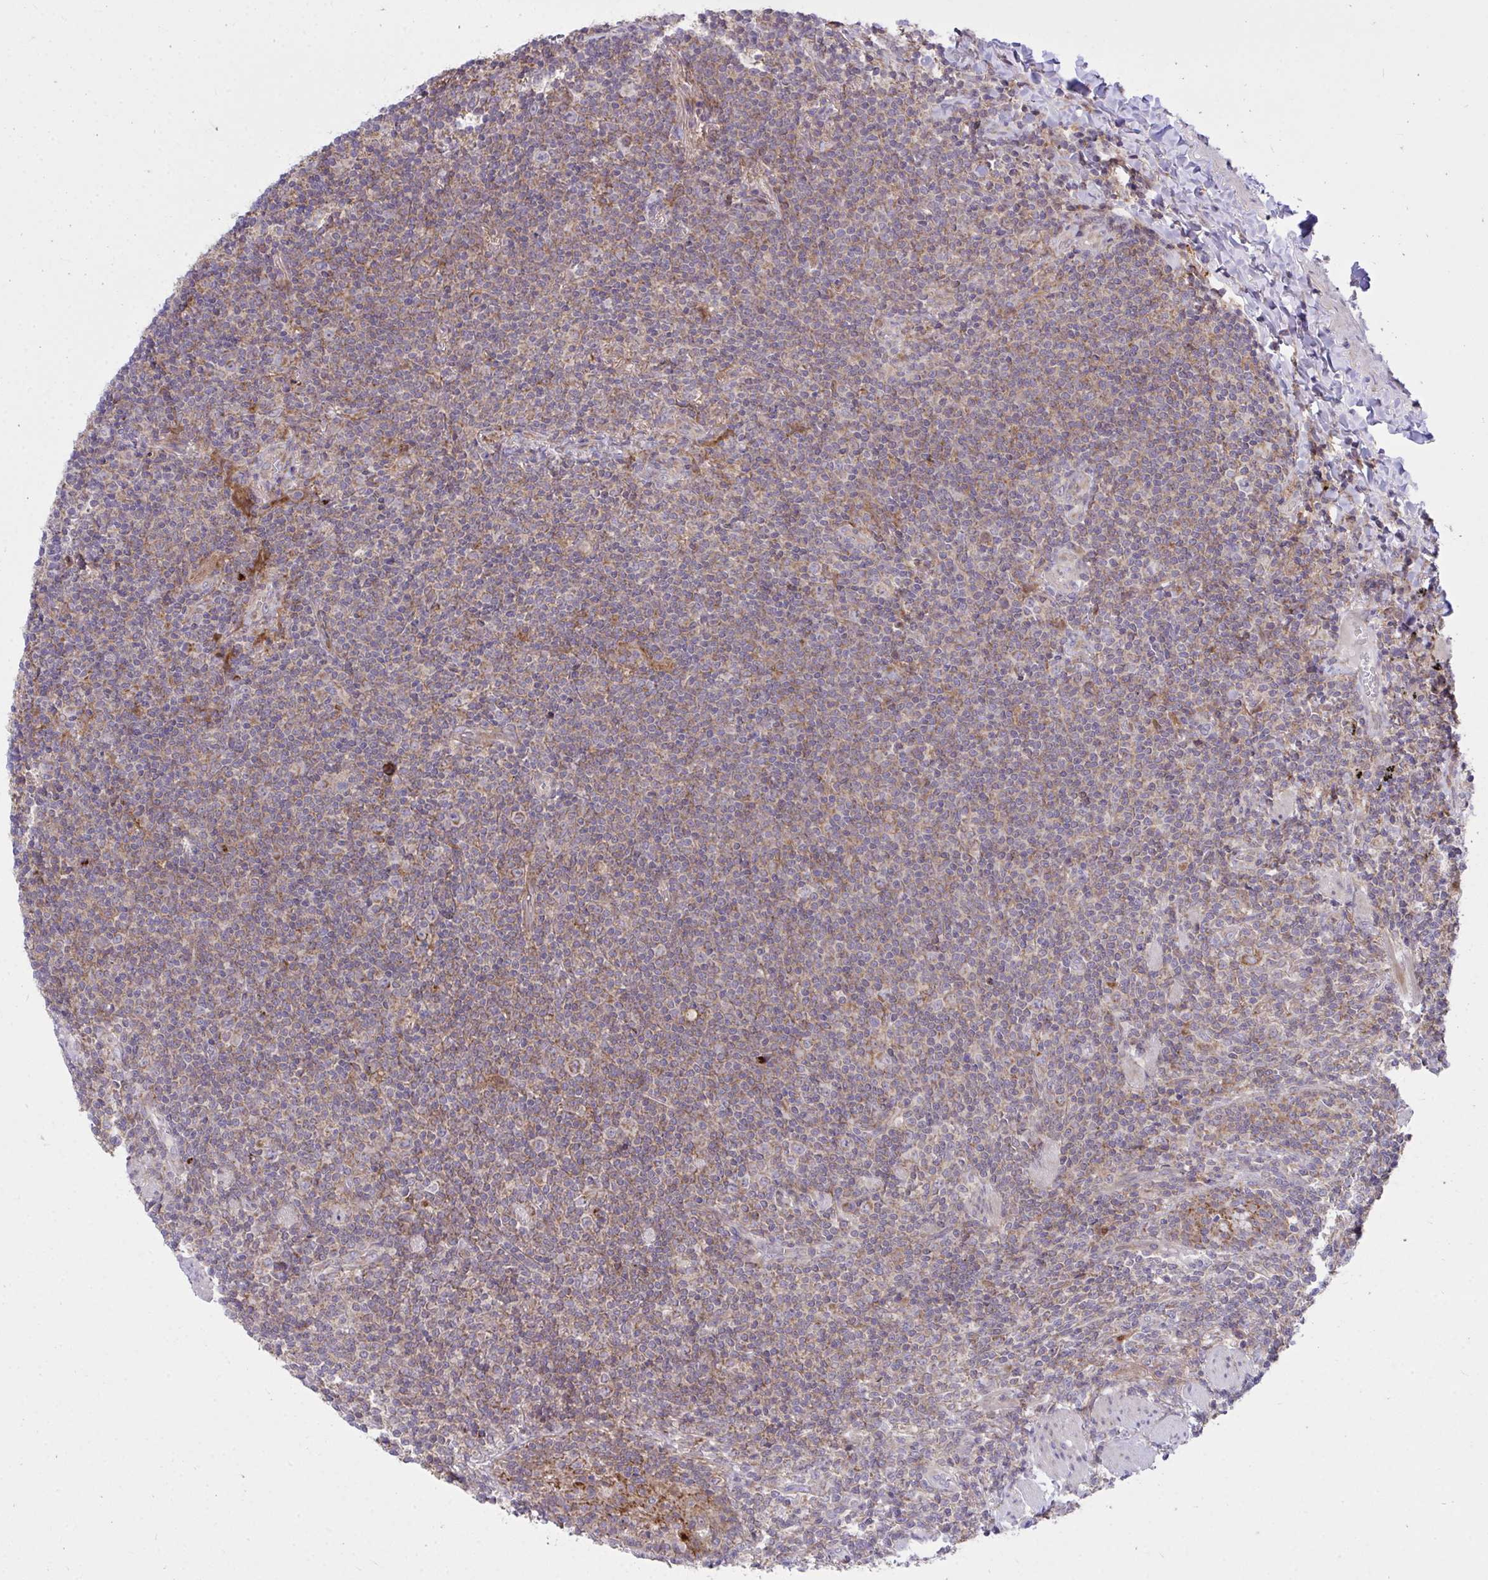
{"staining": {"intensity": "weak", "quantity": "25%-75%", "location": "cytoplasmic/membranous"}, "tissue": "lymphoma", "cell_type": "Tumor cells", "image_type": "cancer", "snomed": [{"axis": "morphology", "description": "Malignant lymphoma, non-Hodgkin's type, Low grade"}, {"axis": "topography", "description": "Lung"}], "caption": "Lymphoma was stained to show a protein in brown. There is low levels of weak cytoplasmic/membranous positivity in approximately 25%-75% of tumor cells.", "gene": "C16orf54", "patient": {"sex": "female", "age": 71}}